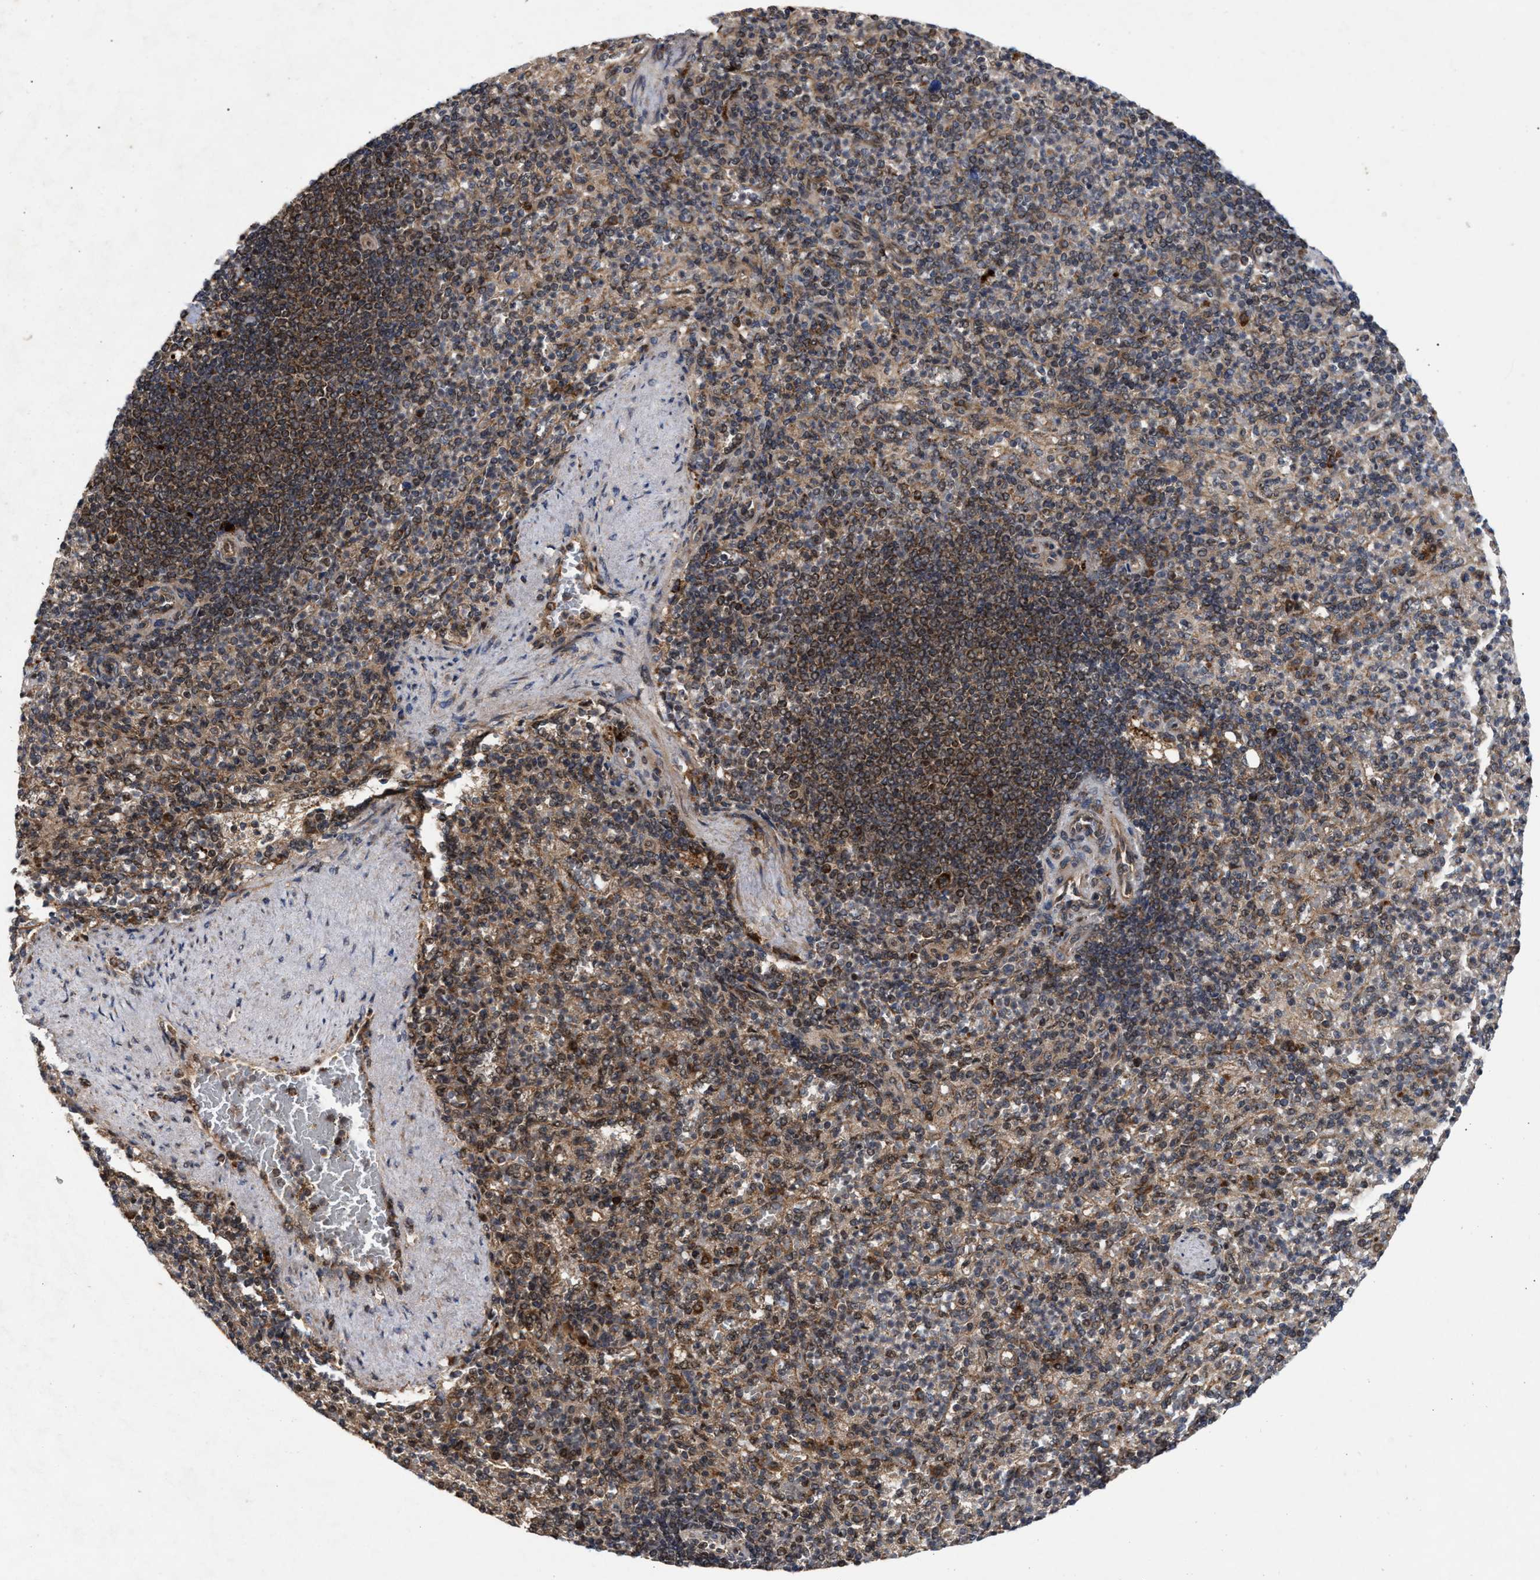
{"staining": {"intensity": "moderate", "quantity": ">75%", "location": "cytoplasmic/membranous"}, "tissue": "spleen", "cell_type": "Cells in red pulp", "image_type": "normal", "snomed": [{"axis": "morphology", "description": "Normal tissue, NOS"}, {"axis": "topography", "description": "Spleen"}], "caption": "DAB (3,3'-diaminobenzidine) immunohistochemical staining of unremarkable spleen demonstrates moderate cytoplasmic/membranous protein expression in approximately >75% of cells in red pulp.", "gene": "CFLAR", "patient": {"sex": "female", "age": 74}}